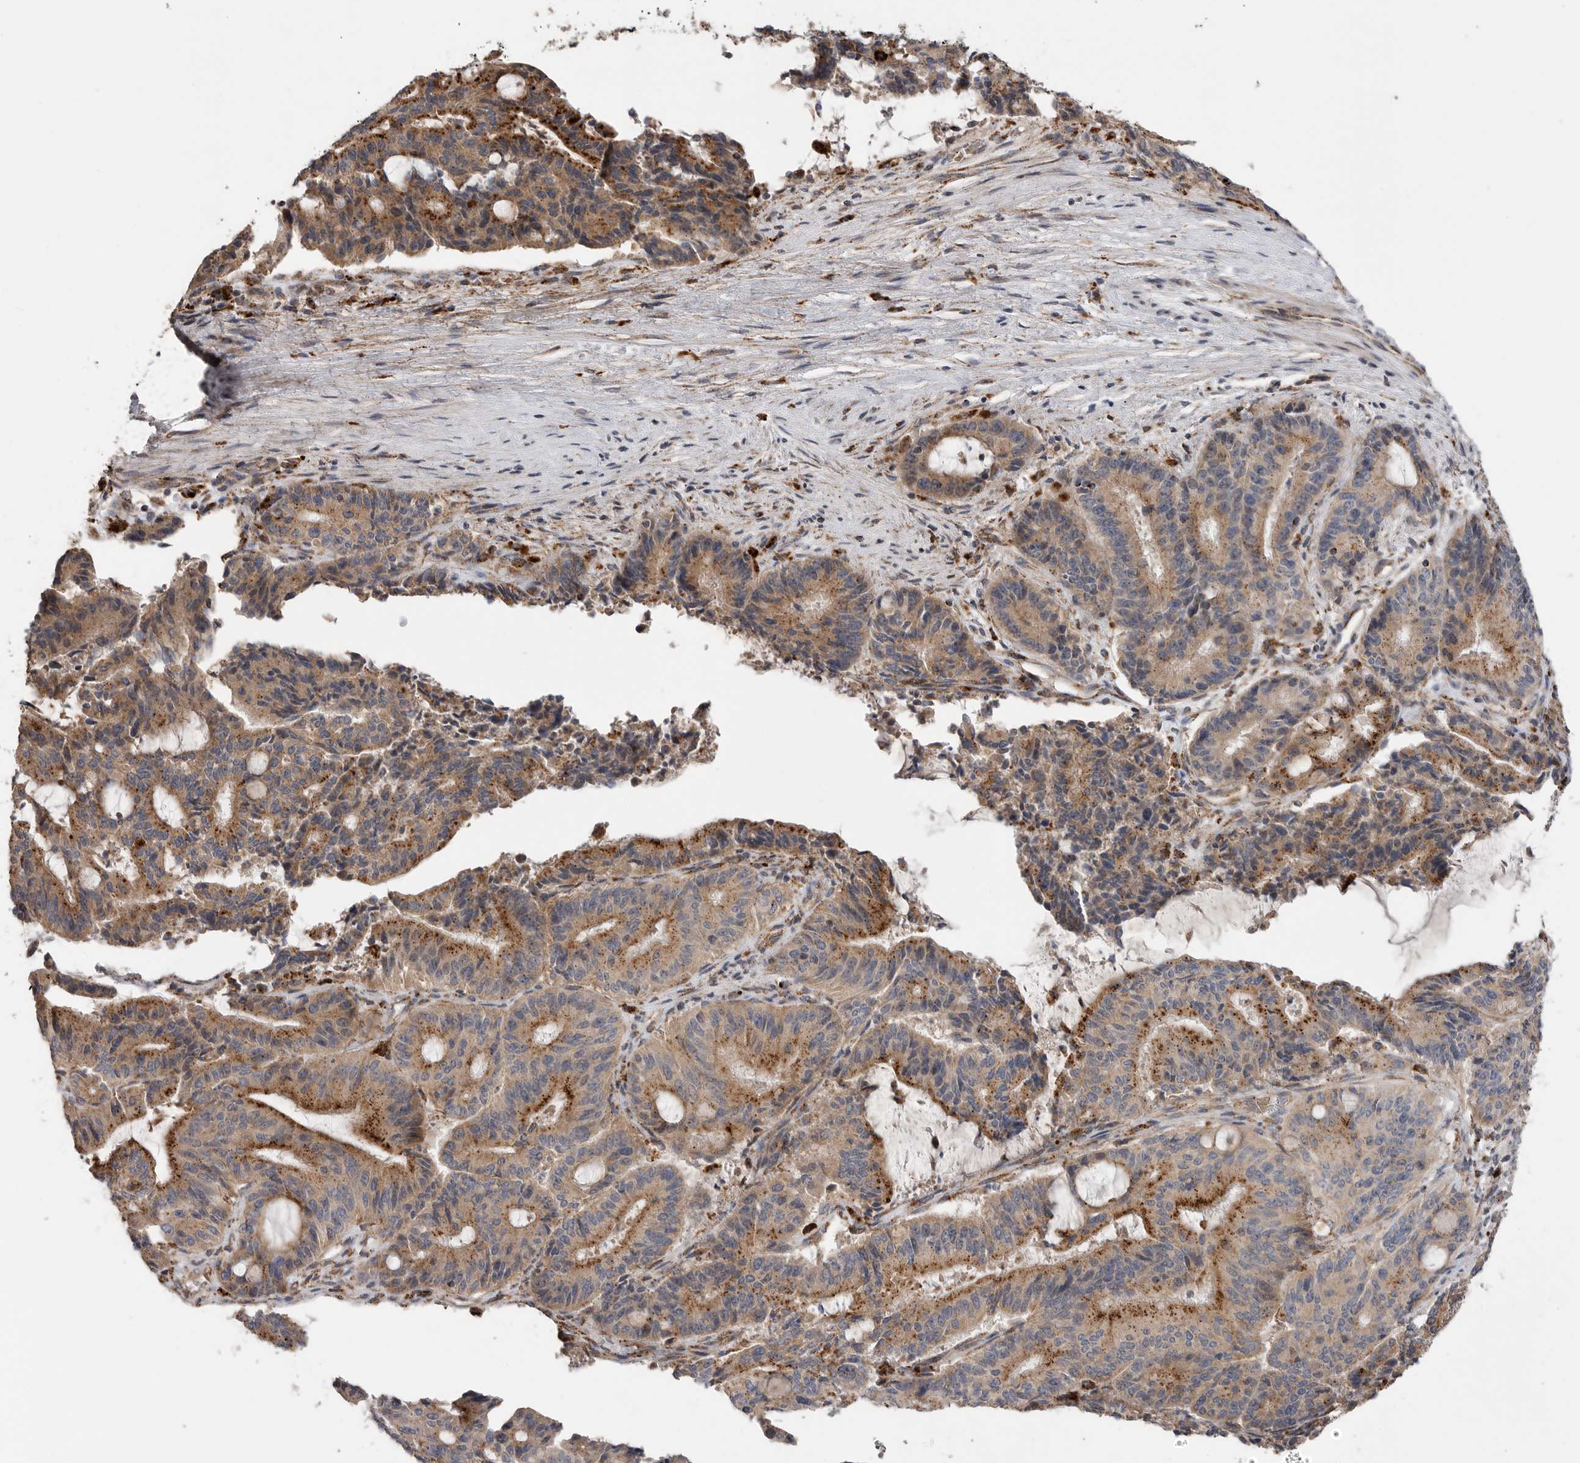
{"staining": {"intensity": "moderate", "quantity": ">75%", "location": "cytoplasmic/membranous"}, "tissue": "liver cancer", "cell_type": "Tumor cells", "image_type": "cancer", "snomed": [{"axis": "morphology", "description": "Normal tissue, NOS"}, {"axis": "morphology", "description": "Cholangiocarcinoma"}, {"axis": "topography", "description": "Liver"}, {"axis": "topography", "description": "Peripheral nerve tissue"}], "caption": "Immunohistochemical staining of liver cancer (cholangiocarcinoma) reveals moderate cytoplasmic/membranous protein staining in approximately >75% of tumor cells. (Brightfield microscopy of DAB IHC at high magnification).", "gene": "GALNS", "patient": {"sex": "female", "age": 73}}